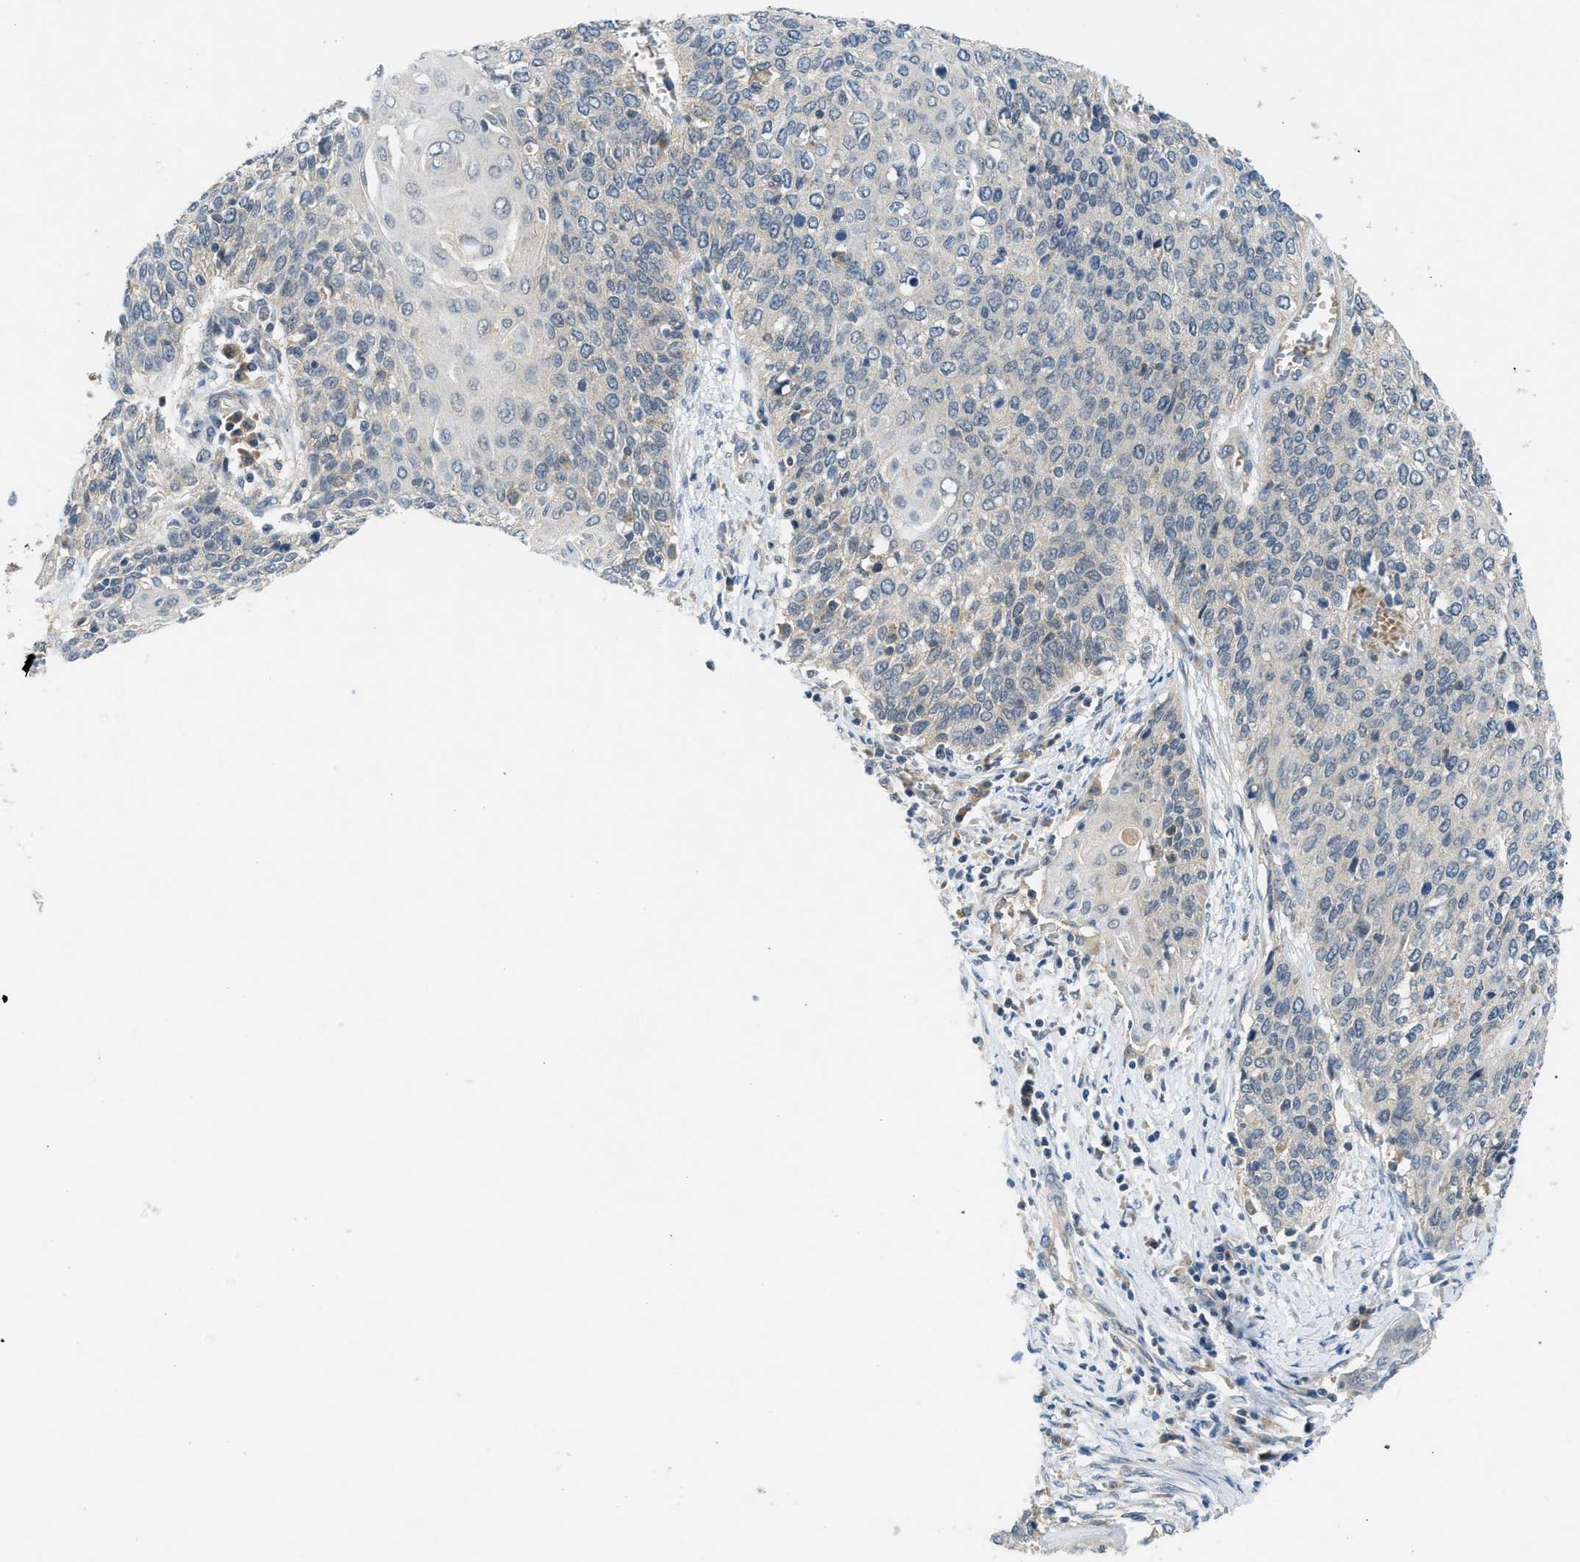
{"staining": {"intensity": "negative", "quantity": "none", "location": "none"}, "tissue": "cervical cancer", "cell_type": "Tumor cells", "image_type": "cancer", "snomed": [{"axis": "morphology", "description": "Squamous cell carcinoma, NOS"}, {"axis": "topography", "description": "Cervix"}], "caption": "Immunohistochemical staining of cervical cancer displays no significant staining in tumor cells.", "gene": "PDE7A", "patient": {"sex": "female", "age": 39}}